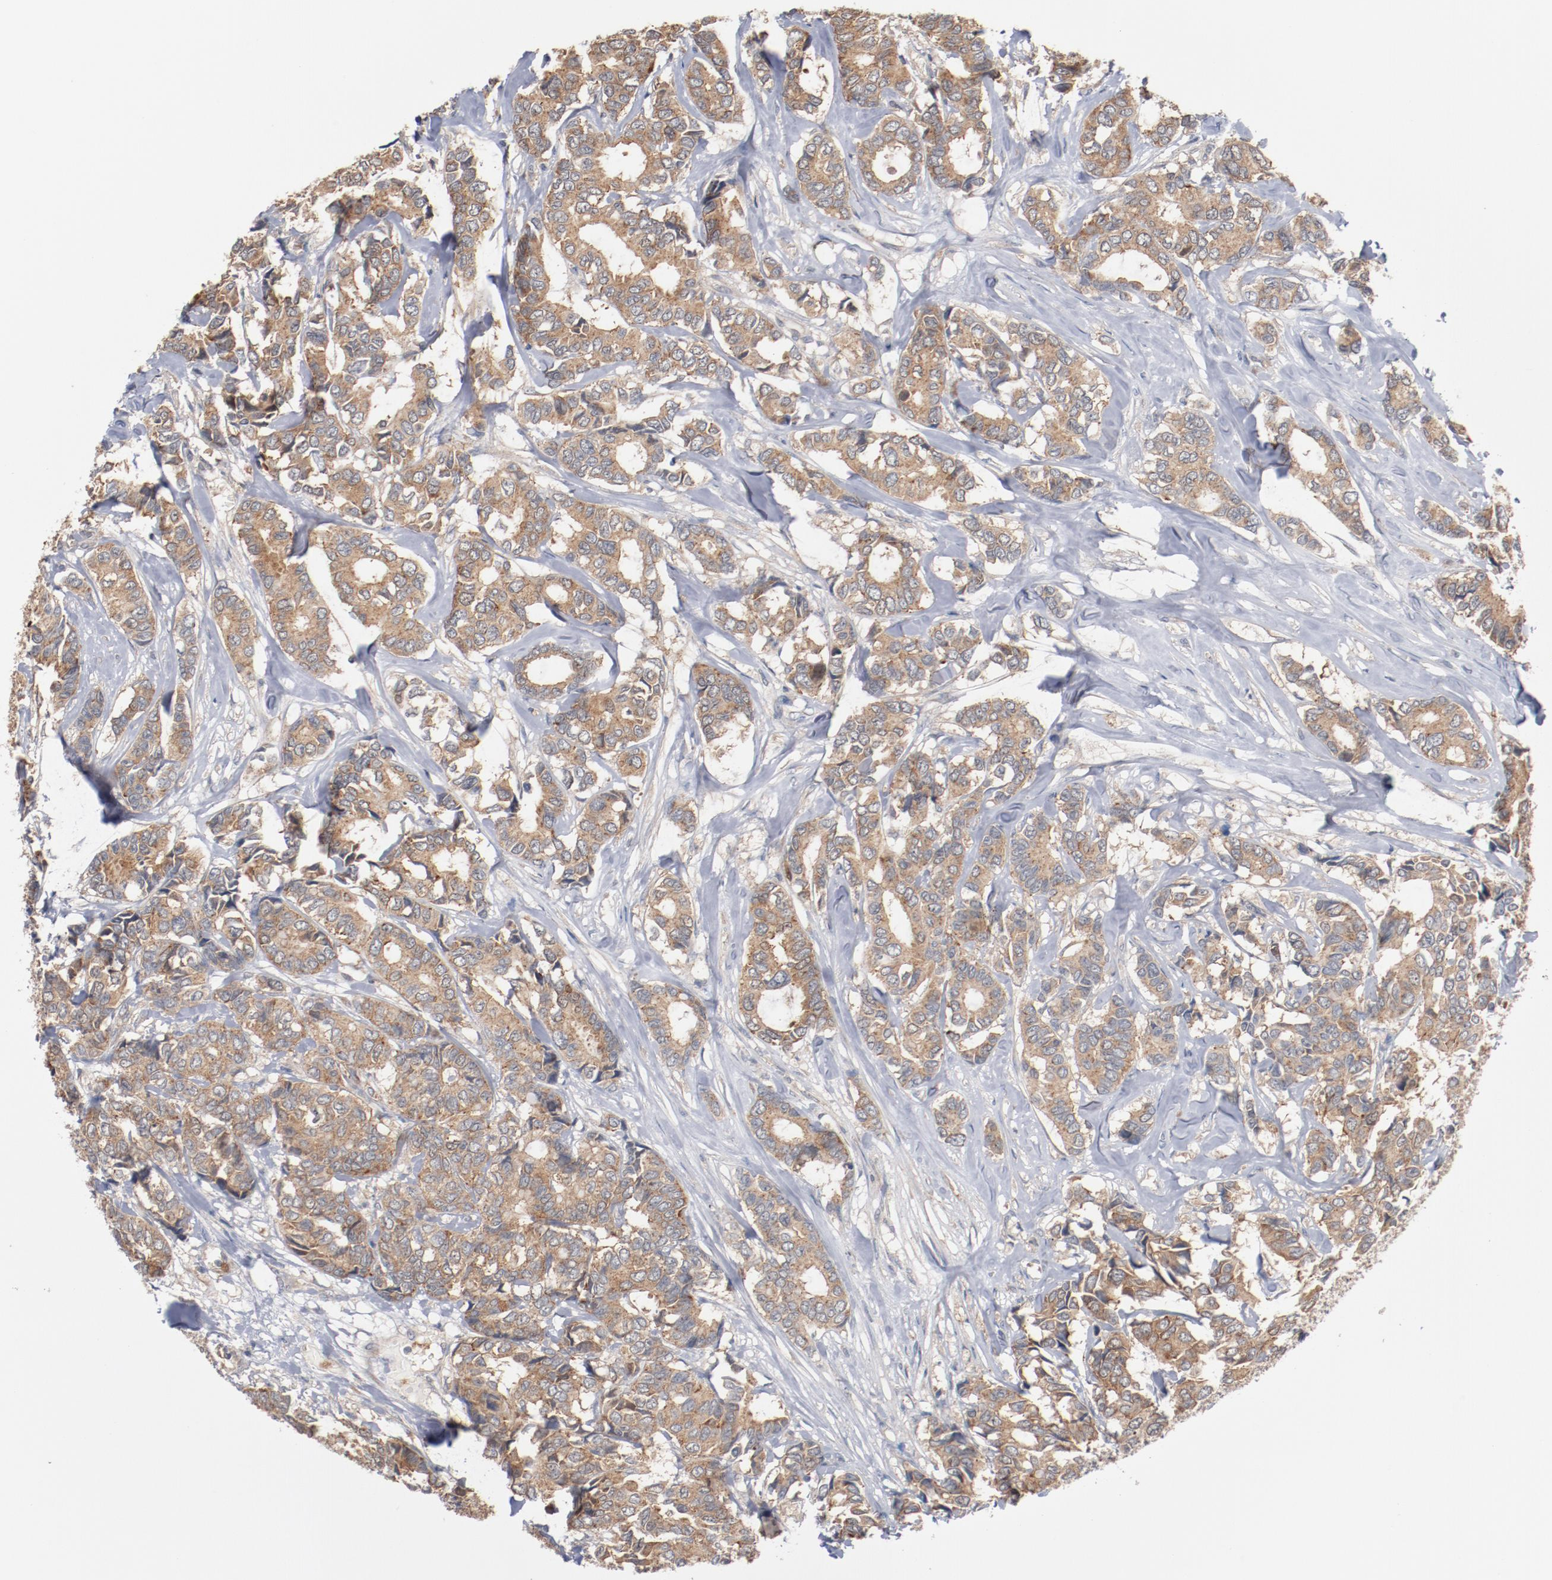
{"staining": {"intensity": "moderate", "quantity": ">75%", "location": "cytoplasmic/membranous"}, "tissue": "breast cancer", "cell_type": "Tumor cells", "image_type": "cancer", "snomed": [{"axis": "morphology", "description": "Duct carcinoma"}, {"axis": "topography", "description": "Breast"}], "caption": "Breast cancer stained with a protein marker demonstrates moderate staining in tumor cells.", "gene": "RNASE11", "patient": {"sex": "female", "age": 87}}